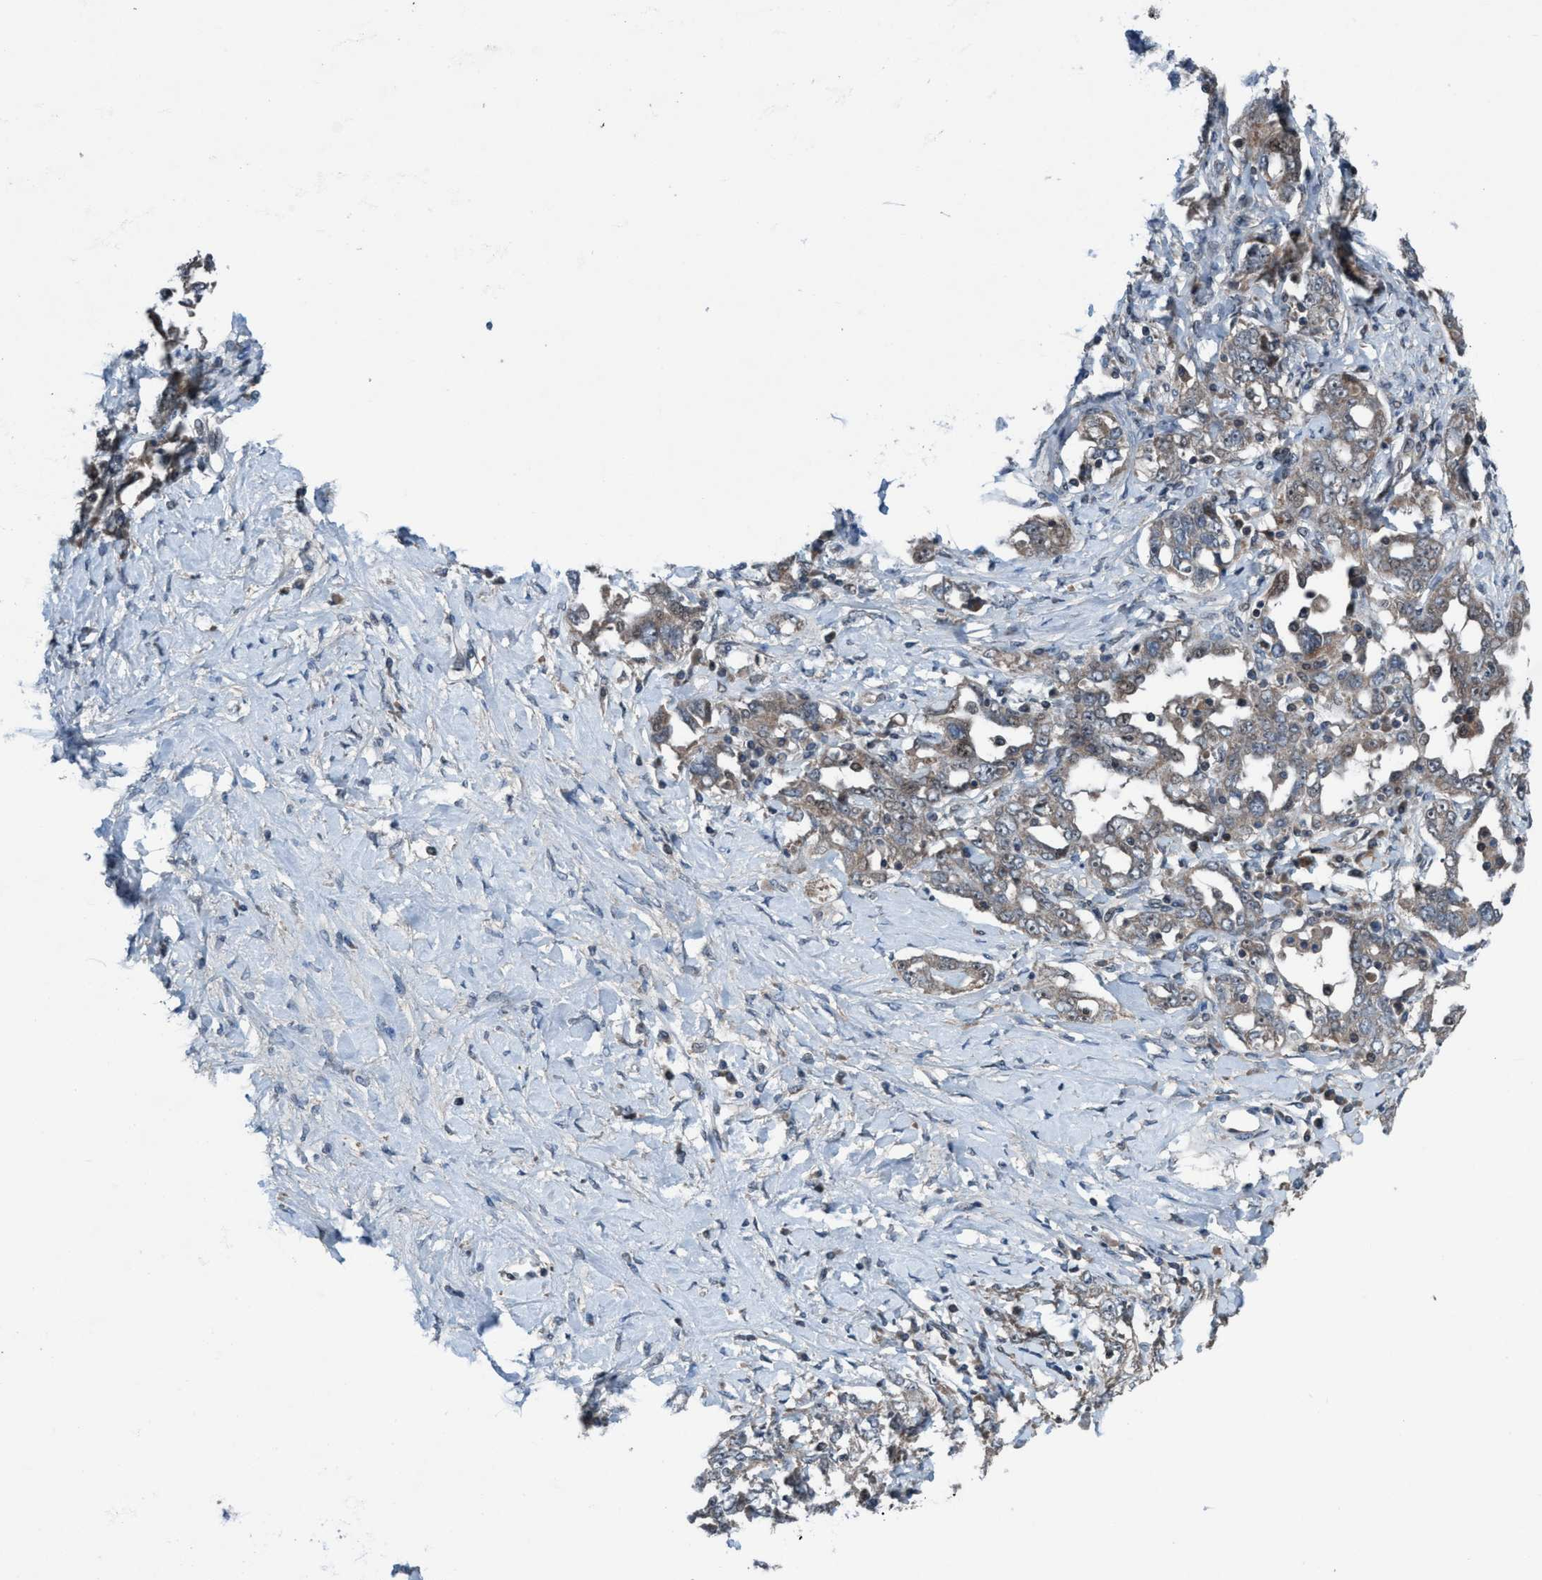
{"staining": {"intensity": "weak", "quantity": "<25%", "location": "cytoplasmic/membranous"}, "tissue": "ovarian cancer", "cell_type": "Tumor cells", "image_type": "cancer", "snomed": [{"axis": "morphology", "description": "Carcinoma, endometroid"}, {"axis": "topography", "description": "Ovary"}], "caption": "Immunohistochemical staining of human ovarian endometroid carcinoma exhibits no significant expression in tumor cells.", "gene": "NISCH", "patient": {"sex": "female", "age": 62}}